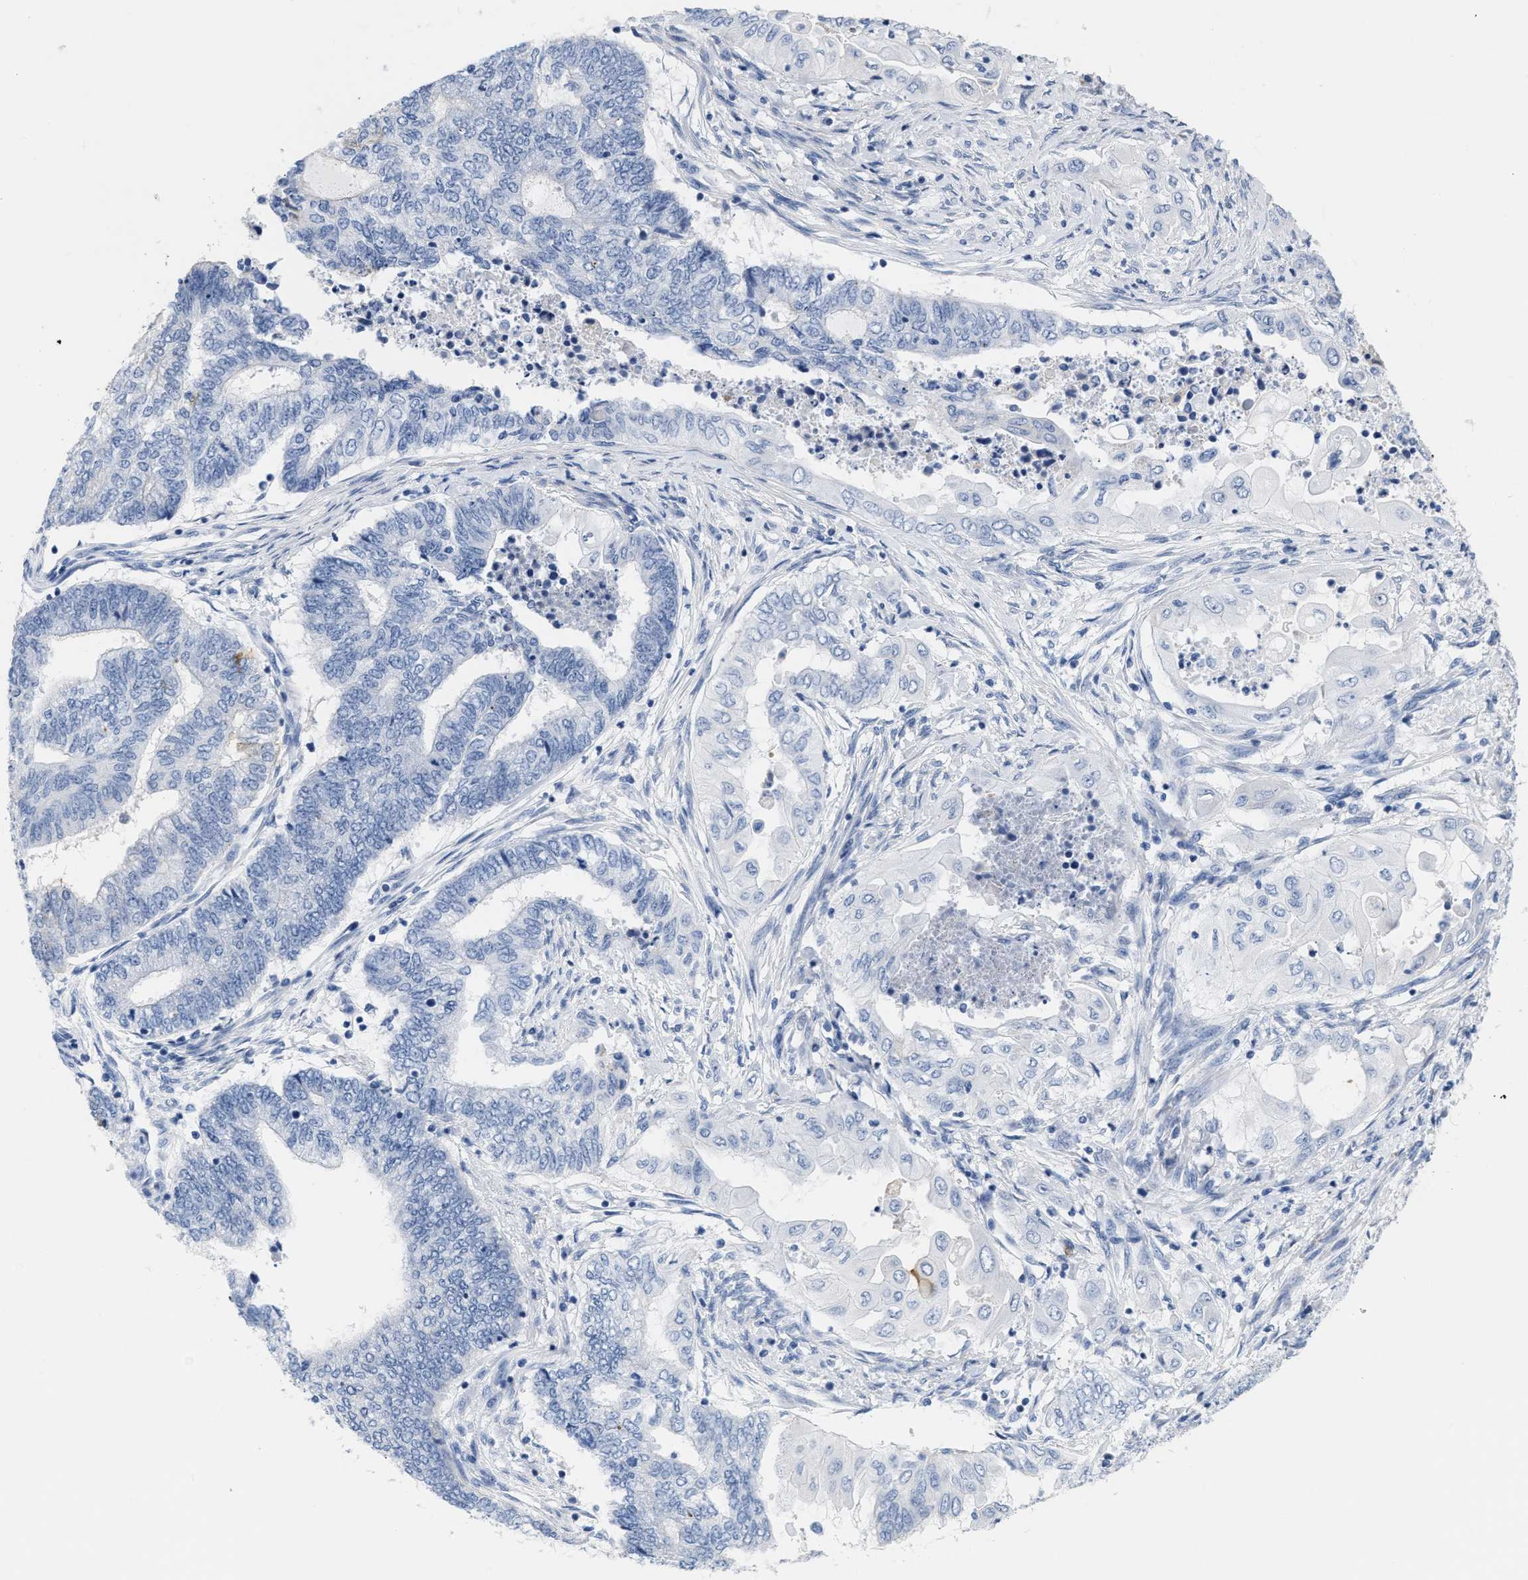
{"staining": {"intensity": "negative", "quantity": "none", "location": "none"}, "tissue": "endometrial cancer", "cell_type": "Tumor cells", "image_type": "cancer", "snomed": [{"axis": "morphology", "description": "Adenocarcinoma, NOS"}, {"axis": "topography", "description": "Uterus"}, {"axis": "topography", "description": "Endometrium"}], "caption": "DAB (3,3'-diaminobenzidine) immunohistochemical staining of human endometrial adenocarcinoma reveals no significant expression in tumor cells.", "gene": "CRYM", "patient": {"sex": "female", "age": 70}}